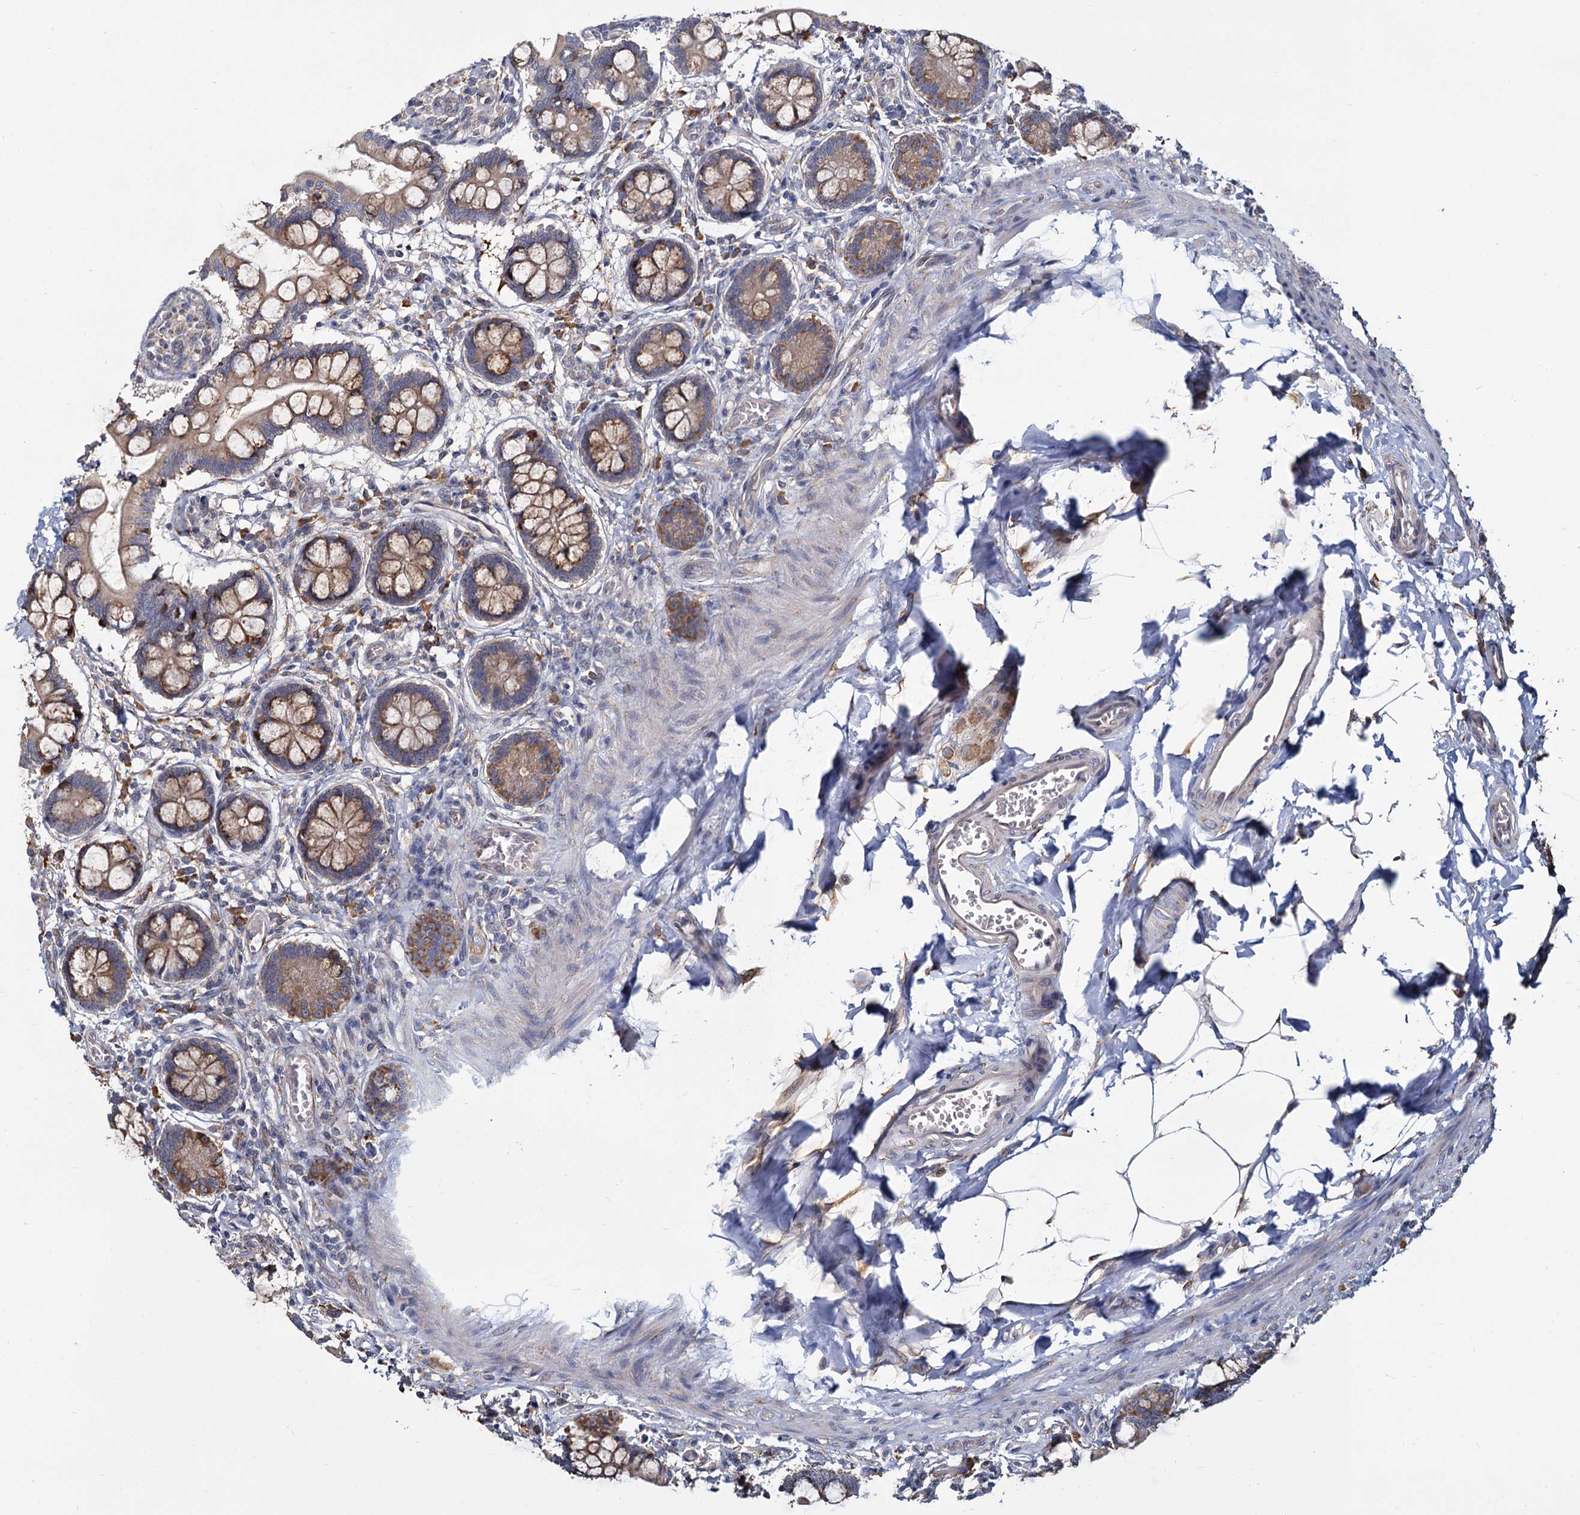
{"staining": {"intensity": "moderate", "quantity": ">75%", "location": "cytoplasmic/membranous"}, "tissue": "small intestine", "cell_type": "Glandular cells", "image_type": "normal", "snomed": [{"axis": "morphology", "description": "Normal tissue, NOS"}, {"axis": "topography", "description": "Small intestine"}], "caption": "The histopathology image displays staining of normal small intestine, revealing moderate cytoplasmic/membranous protein positivity (brown color) within glandular cells.", "gene": "LRRC51", "patient": {"sex": "male", "age": 52}}